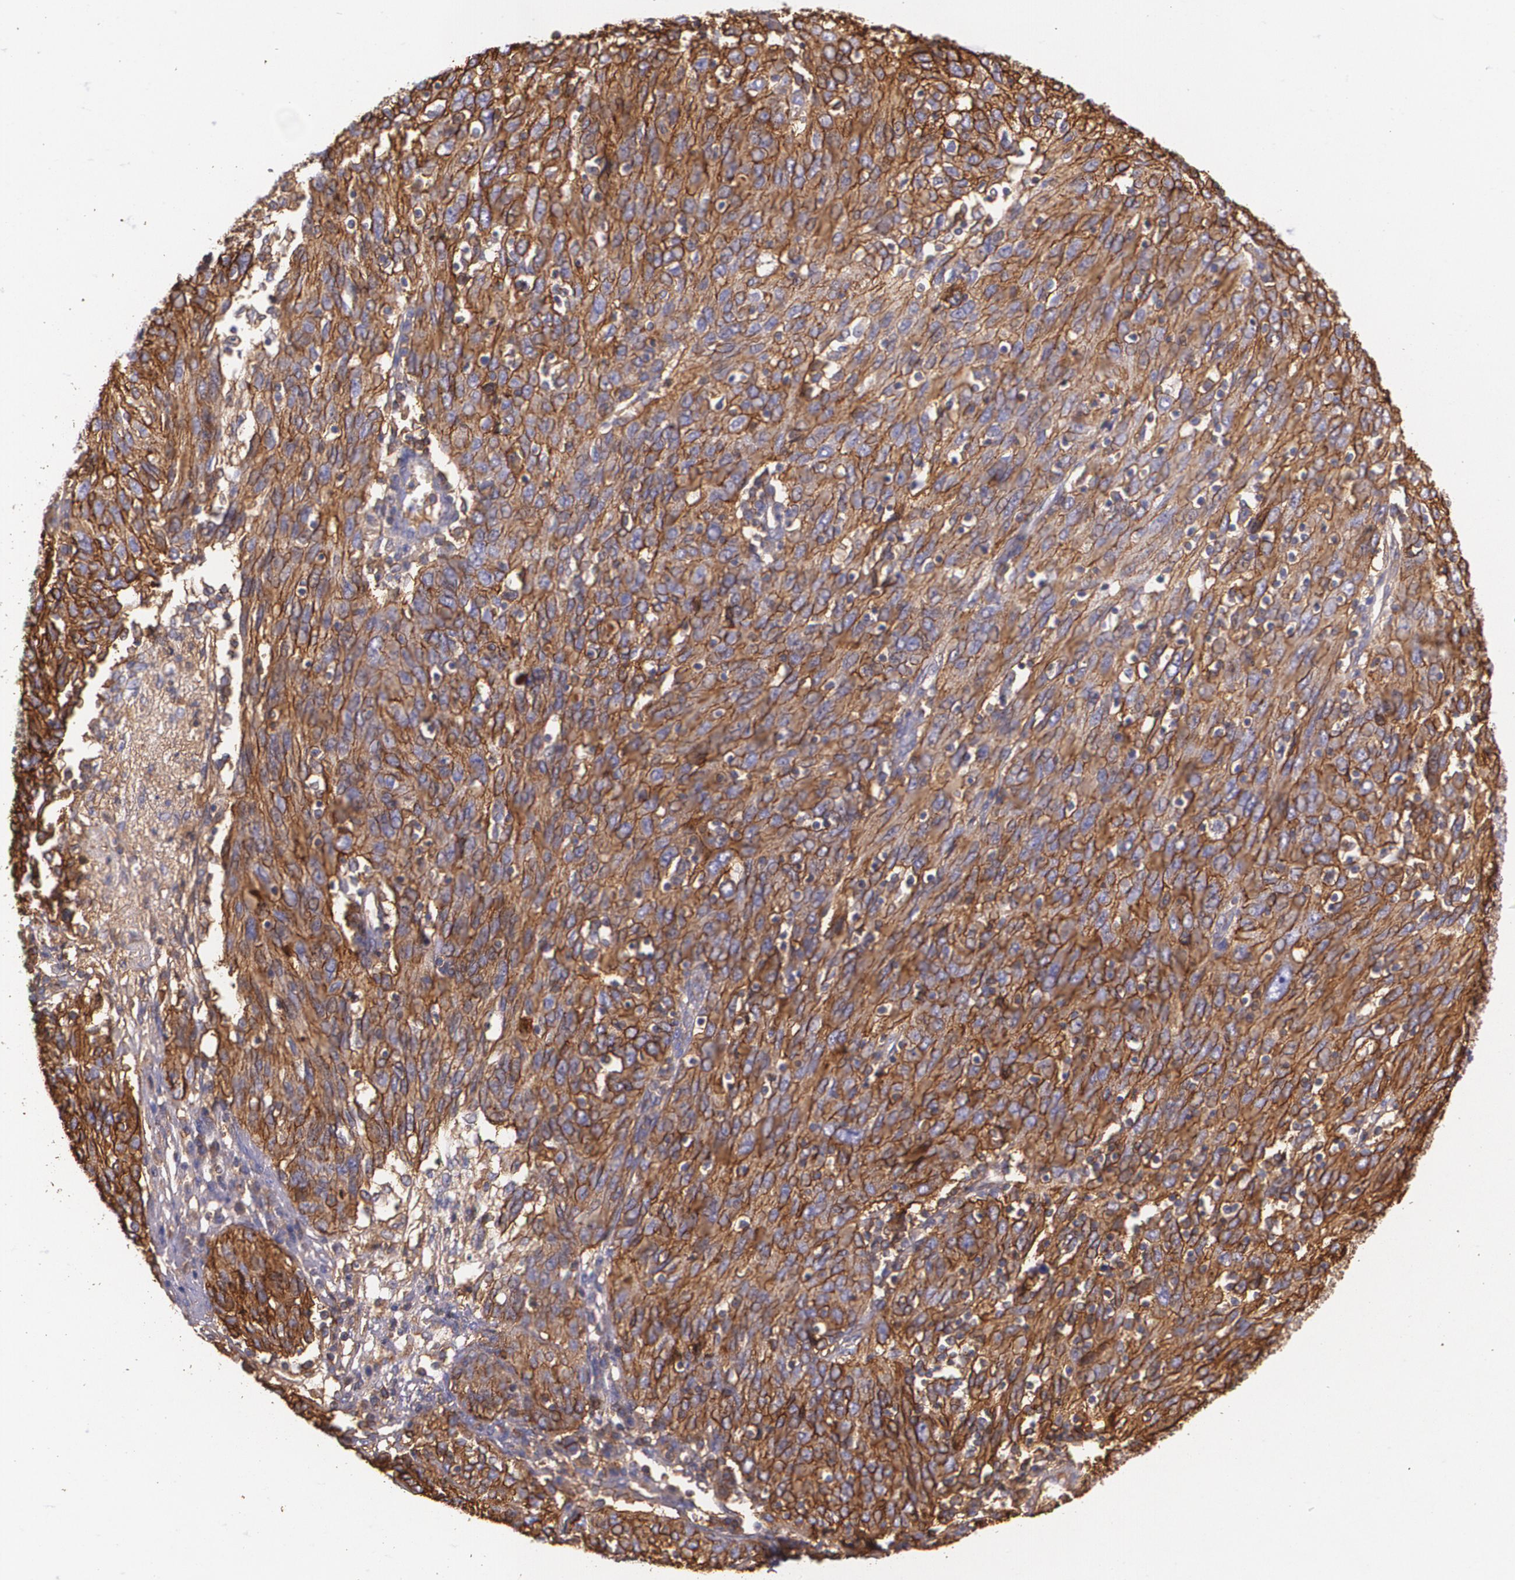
{"staining": {"intensity": "moderate", "quantity": ">75%", "location": "cytoplasmic/membranous"}, "tissue": "ovarian cancer", "cell_type": "Tumor cells", "image_type": "cancer", "snomed": [{"axis": "morphology", "description": "Carcinoma, endometroid"}, {"axis": "topography", "description": "Ovary"}], "caption": "Human ovarian endometroid carcinoma stained for a protein (brown) reveals moderate cytoplasmic/membranous positive staining in about >75% of tumor cells.", "gene": "B2M", "patient": {"sex": "female", "age": 50}}